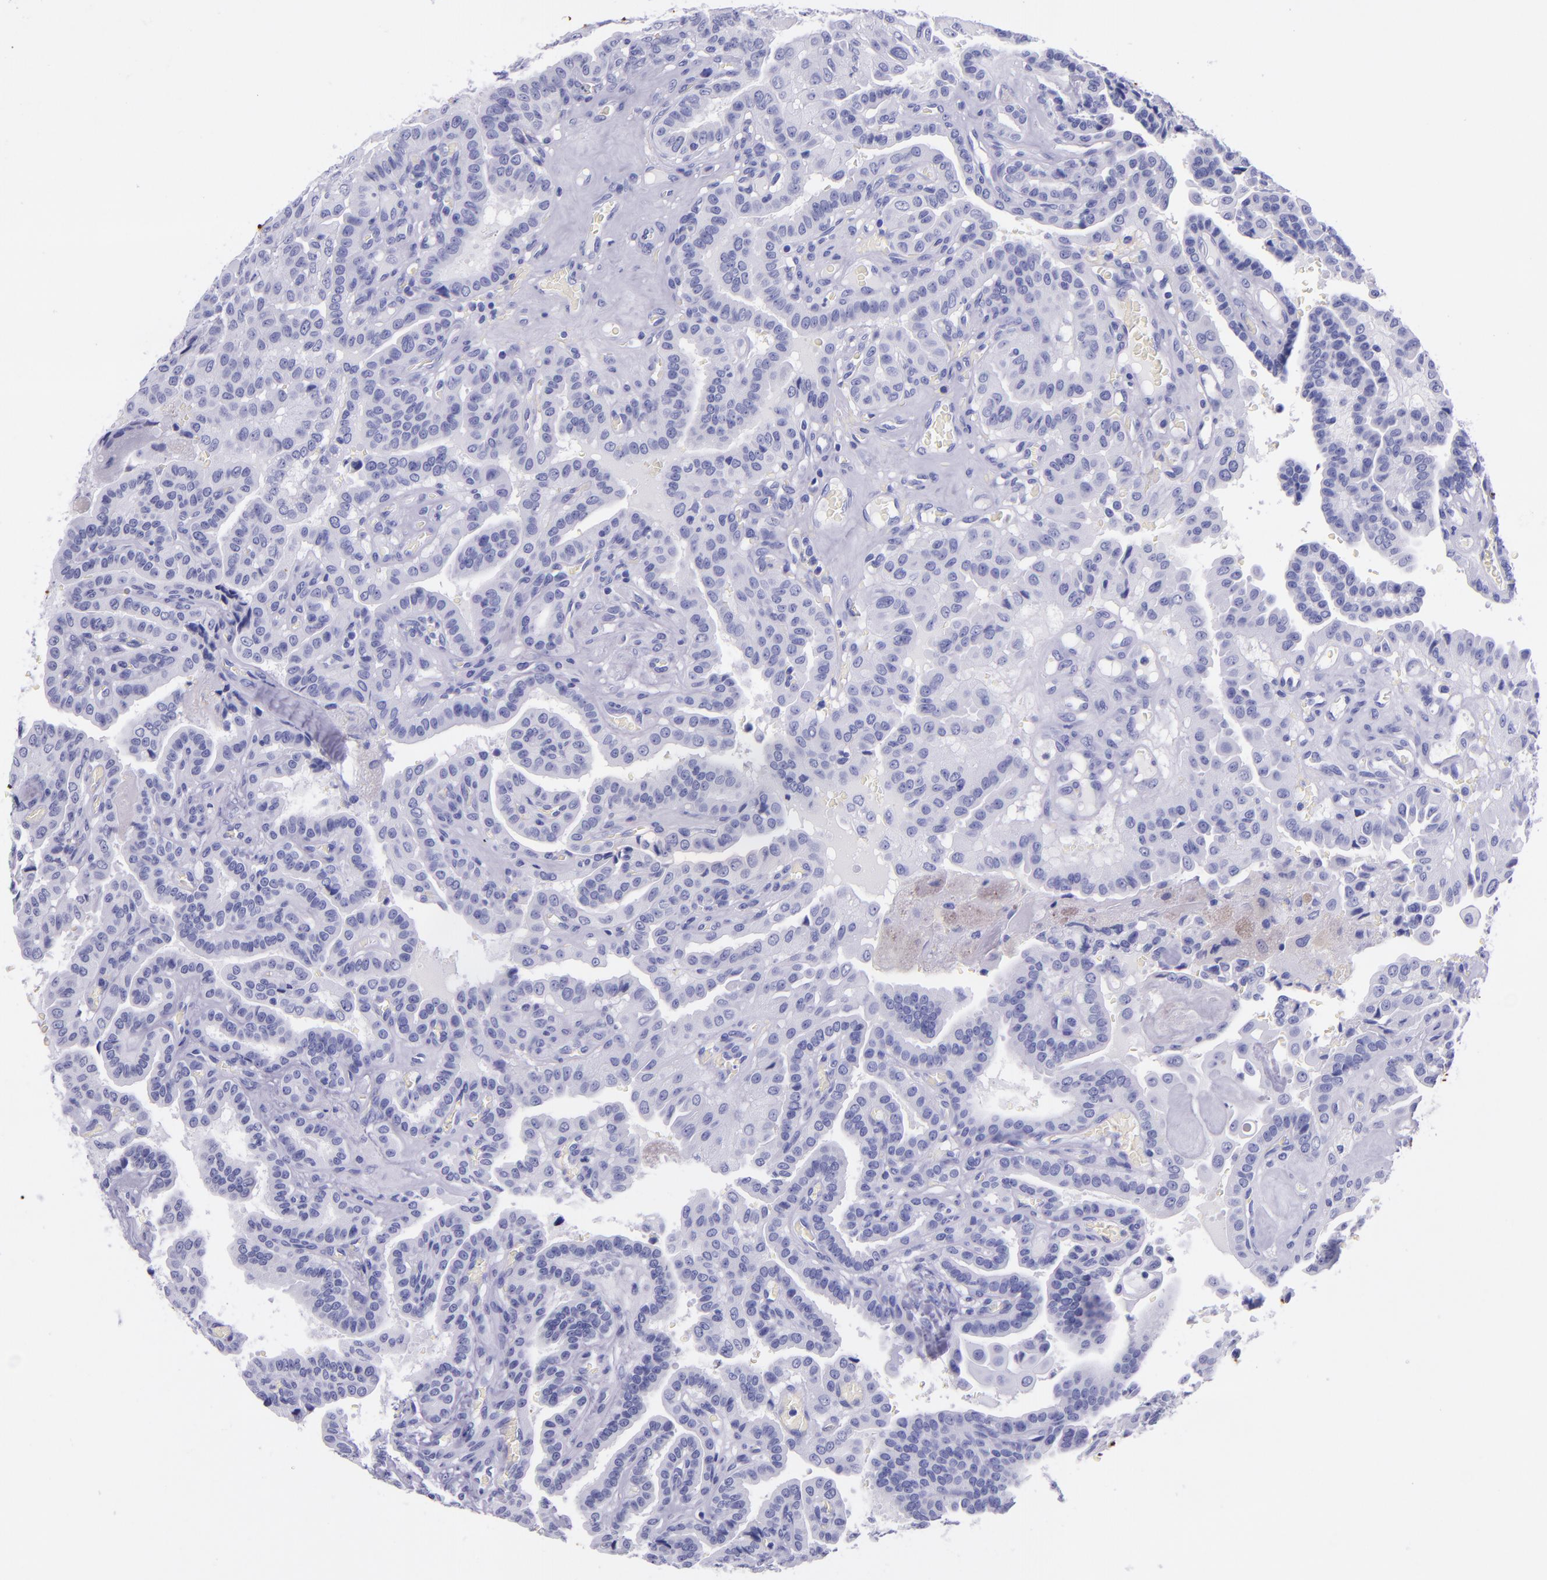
{"staining": {"intensity": "negative", "quantity": "none", "location": "none"}, "tissue": "thyroid cancer", "cell_type": "Tumor cells", "image_type": "cancer", "snomed": [{"axis": "morphology", "description": "Papillary adenocarcinoma, NOS"}, {"axis": "topography", "description": "Thyroid gland"}], "caption": "Tumor cells show no significant protein positivity in thyroid cancer. (IHC, brightfield microscopy, high magnification).", "gene": "MBP", "patient": {"sex": "male", "age": 87}}